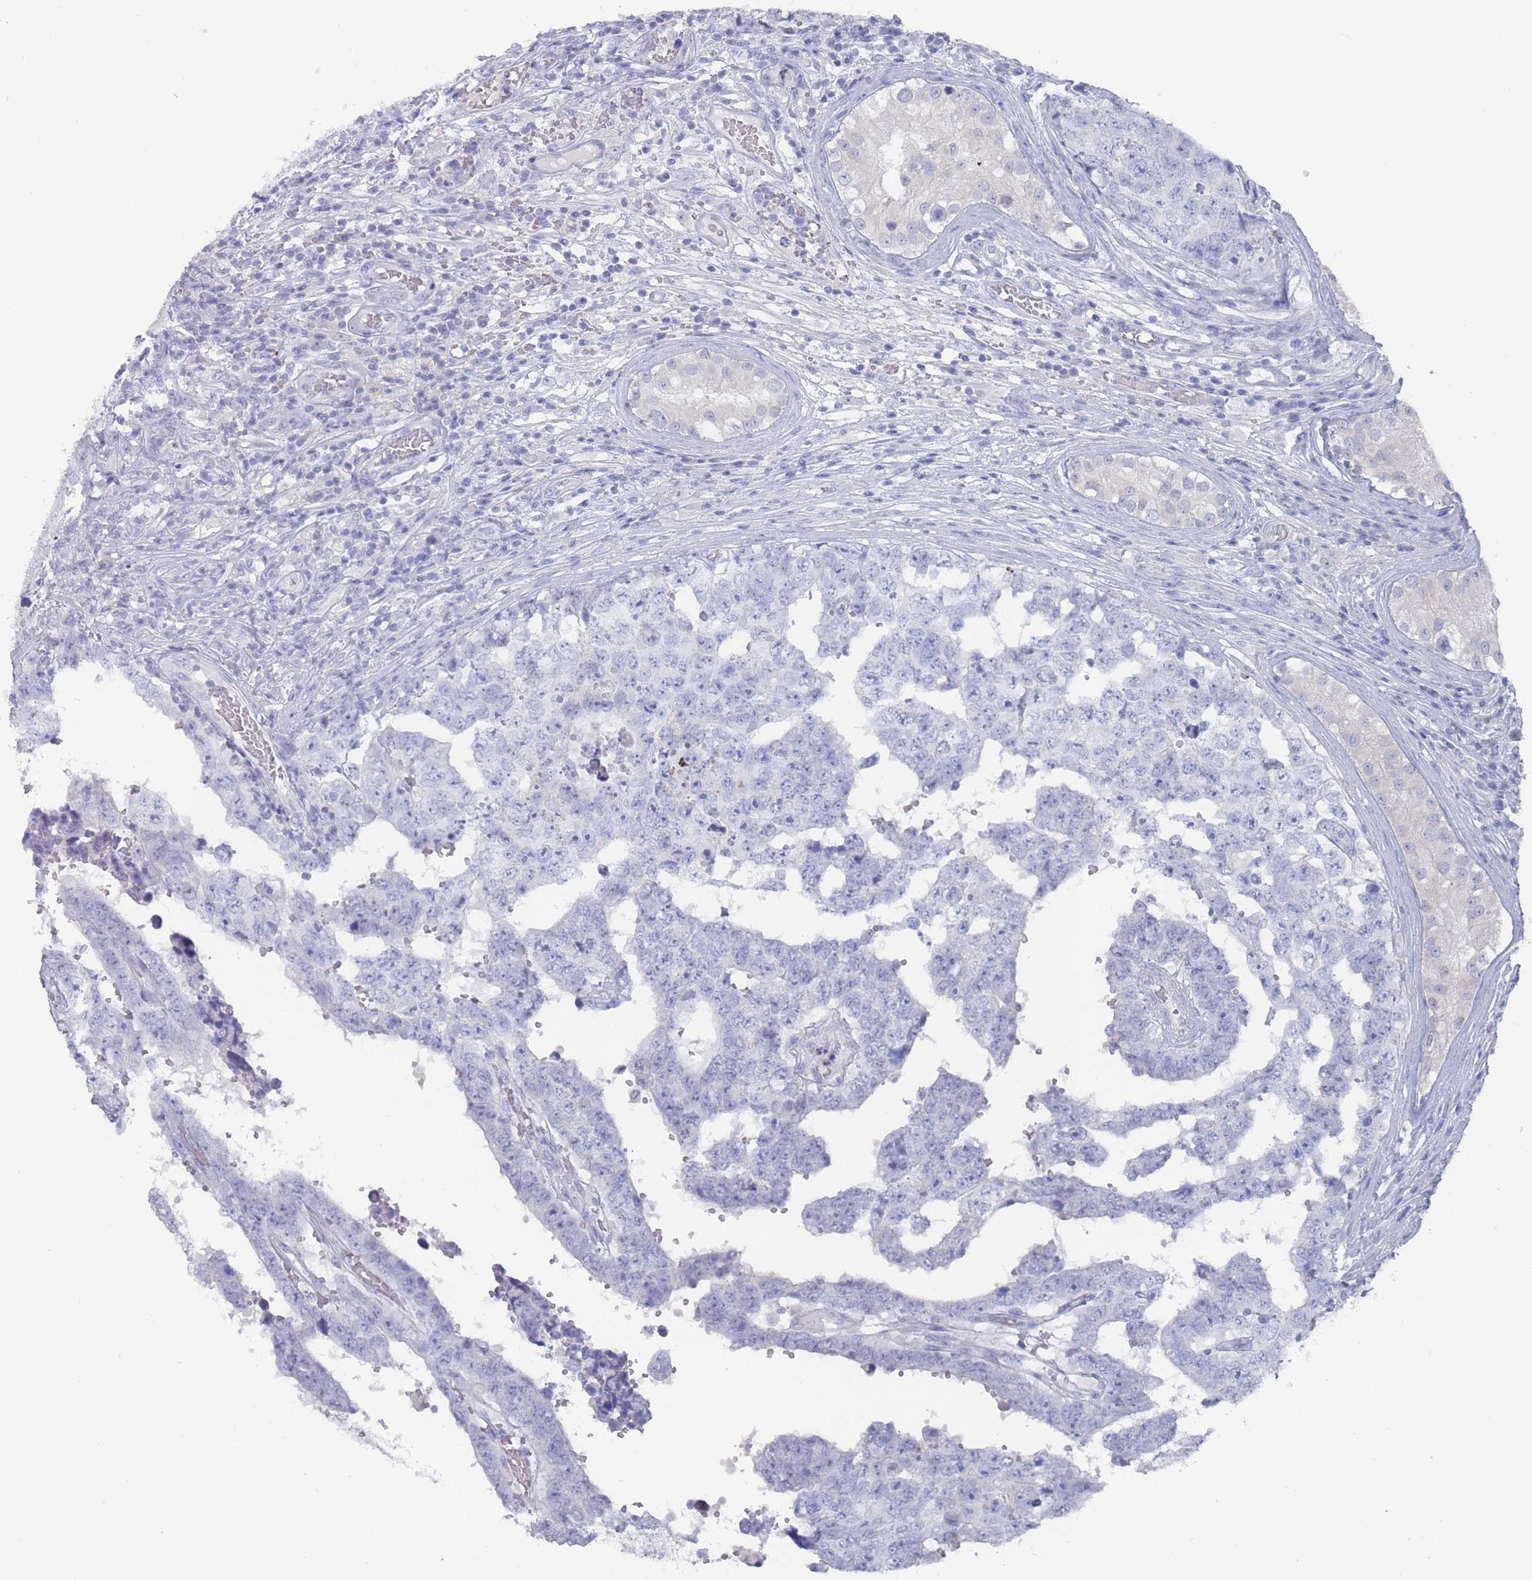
{"staining": {"intensity": "negative", "quantity": "none", "location": "none"}, "tissue": "testis cancer", "cell_type": "Tumor cells", "image_type": "cancer", "snomed": [{"axis": "morphology", "description": "Normal tissue, NOS"}, {"axis": "morphology", "description": "Carcinoma, Embryonal, NOS"}, {"axis": "topography", "description": "Testis"}, {"axis": "topography", "description": "Epididymis"}], "caption": "A high-resolution micrograph shows immunohistochemistry staining of embryonal carcinoma (testis), which shows no significant positivity in tumor cells. (DAB IHC with hematoxylin counter stain).", "gene": "CYP51A1", "patient": {"sex": "male", "age": 25}}